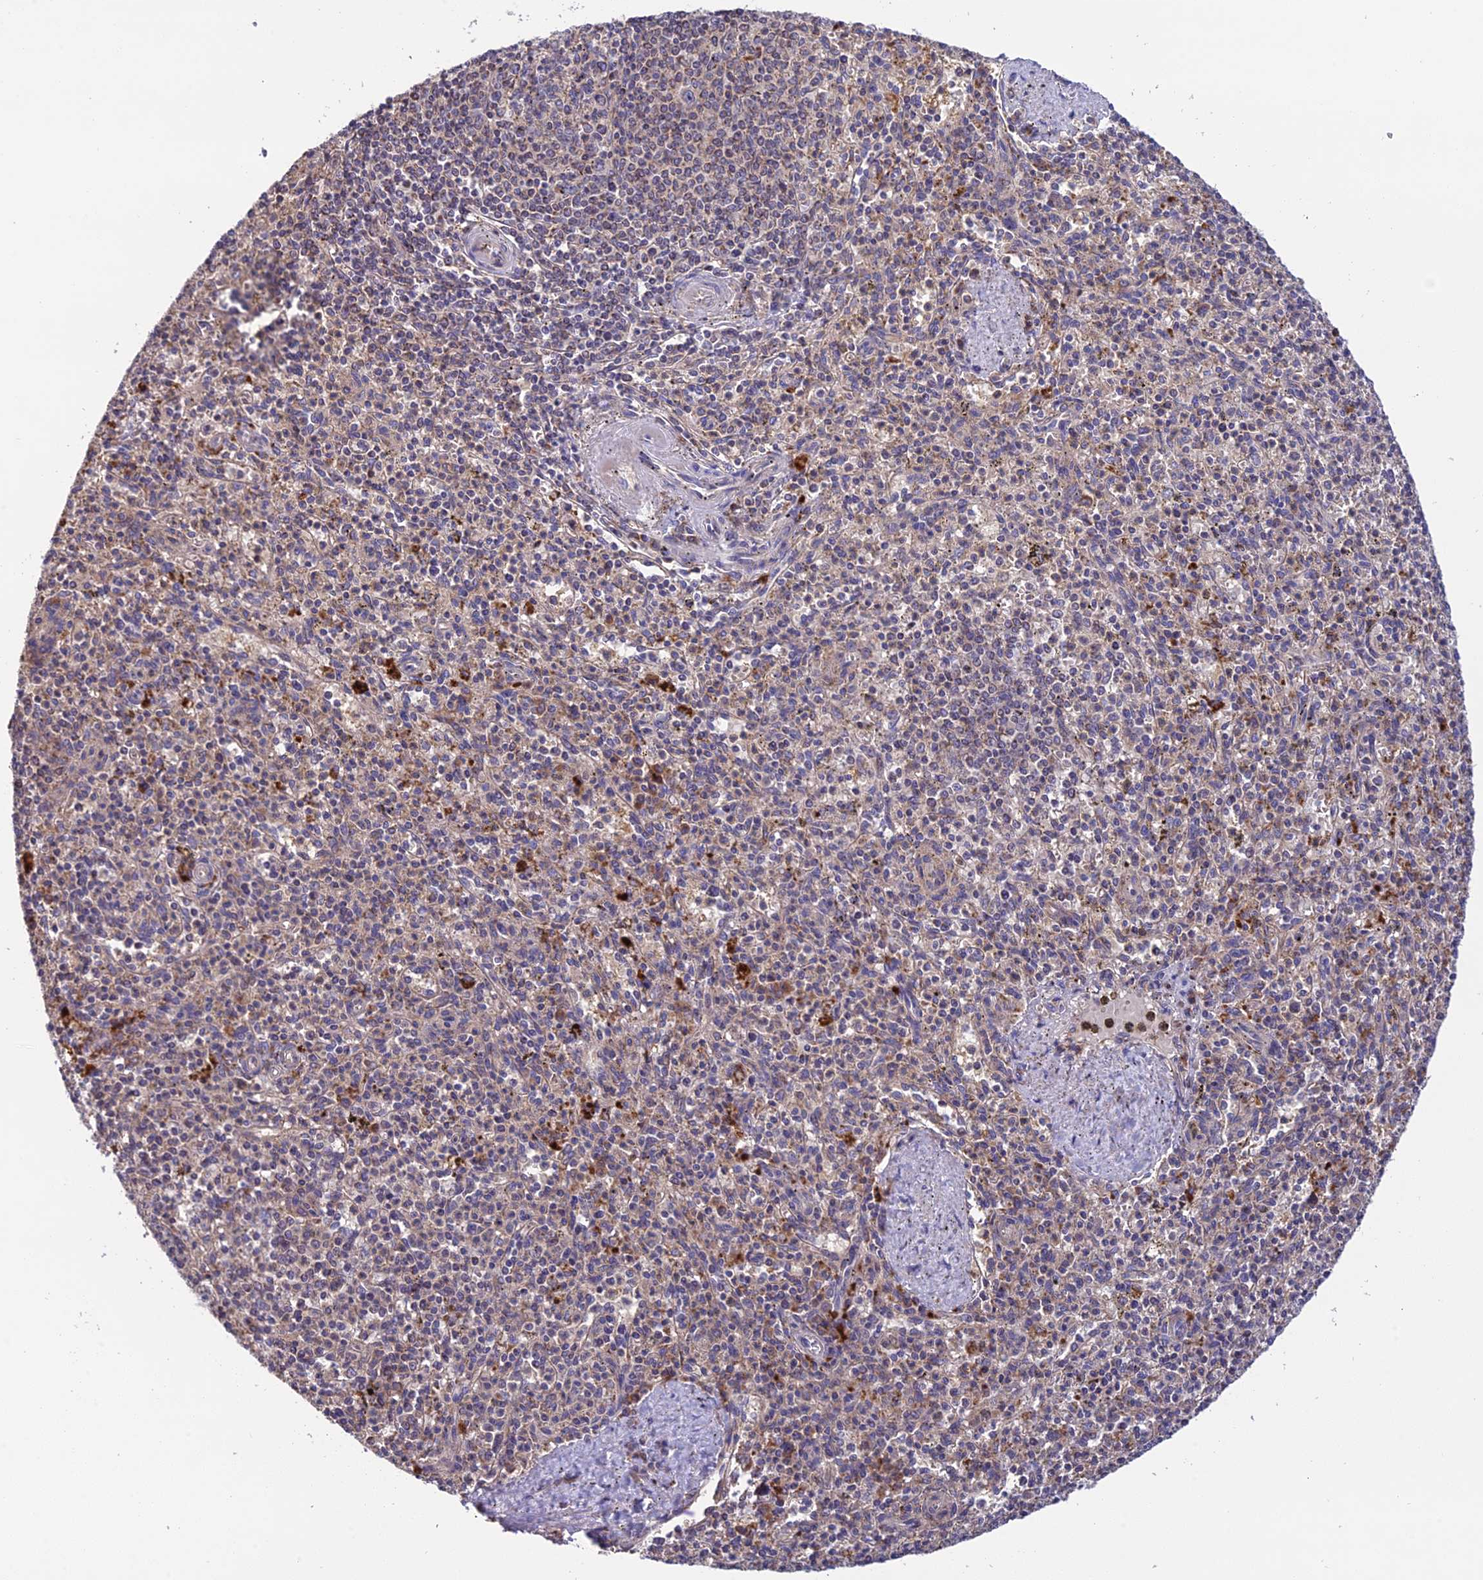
{"staining": {"intensity": "weak", "quantity": "<25%", "location": "cytoplasmic/membranous"}, "tissue": "spleen", "cell_type": "Cells in red pulp", "image_type": "normal", "snomed": [{"axis": "morphology", "description": "Normal tissue, NOS"}, {"axis": "topography", "description": "Spleen"}], "caption": "This is an immunohistochemistry (IHC) micrograph of normal spleen. There is no positivity in cells in red pulp.", "gene": "PZP", "patient": {"sex": "male", "age": 72}}